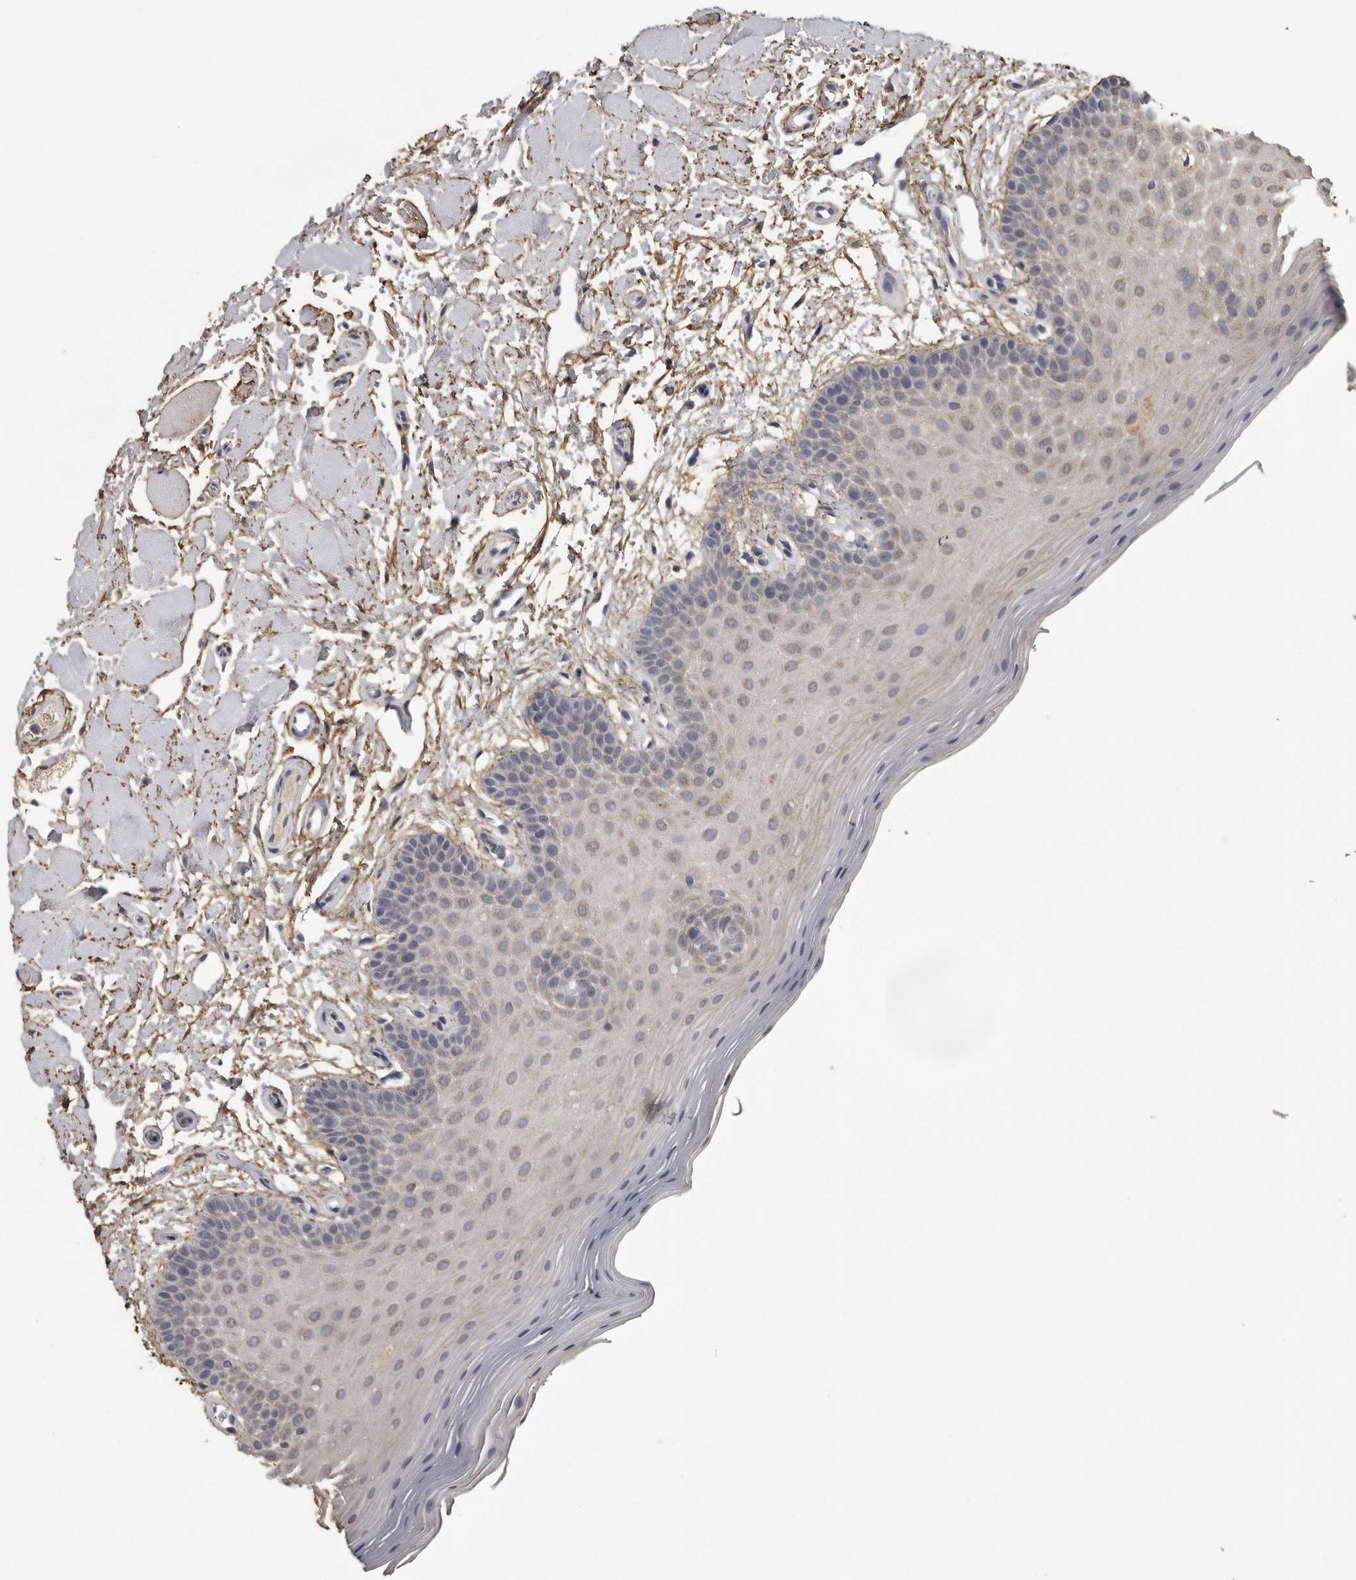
{"staining": {"intensity": "weak", "quantity": "<25%", "location": "cytoplasmic/membranous"}, "tissue": "oral mucosa", "cell_type": "Squamous epithelial cells", "image_type": "normal", "snomed": [{"axis": "morphology", "description": "Normal tissue, NOS"}, {"axis": "topography", "description": "Oral tissue"}], "caption": "This is an IHC micrograph of normal oral mucosa. There is no staining in squamous epithelial cells.", "gene": "FRK", "patient": {"sex": "male", "age": 62}}